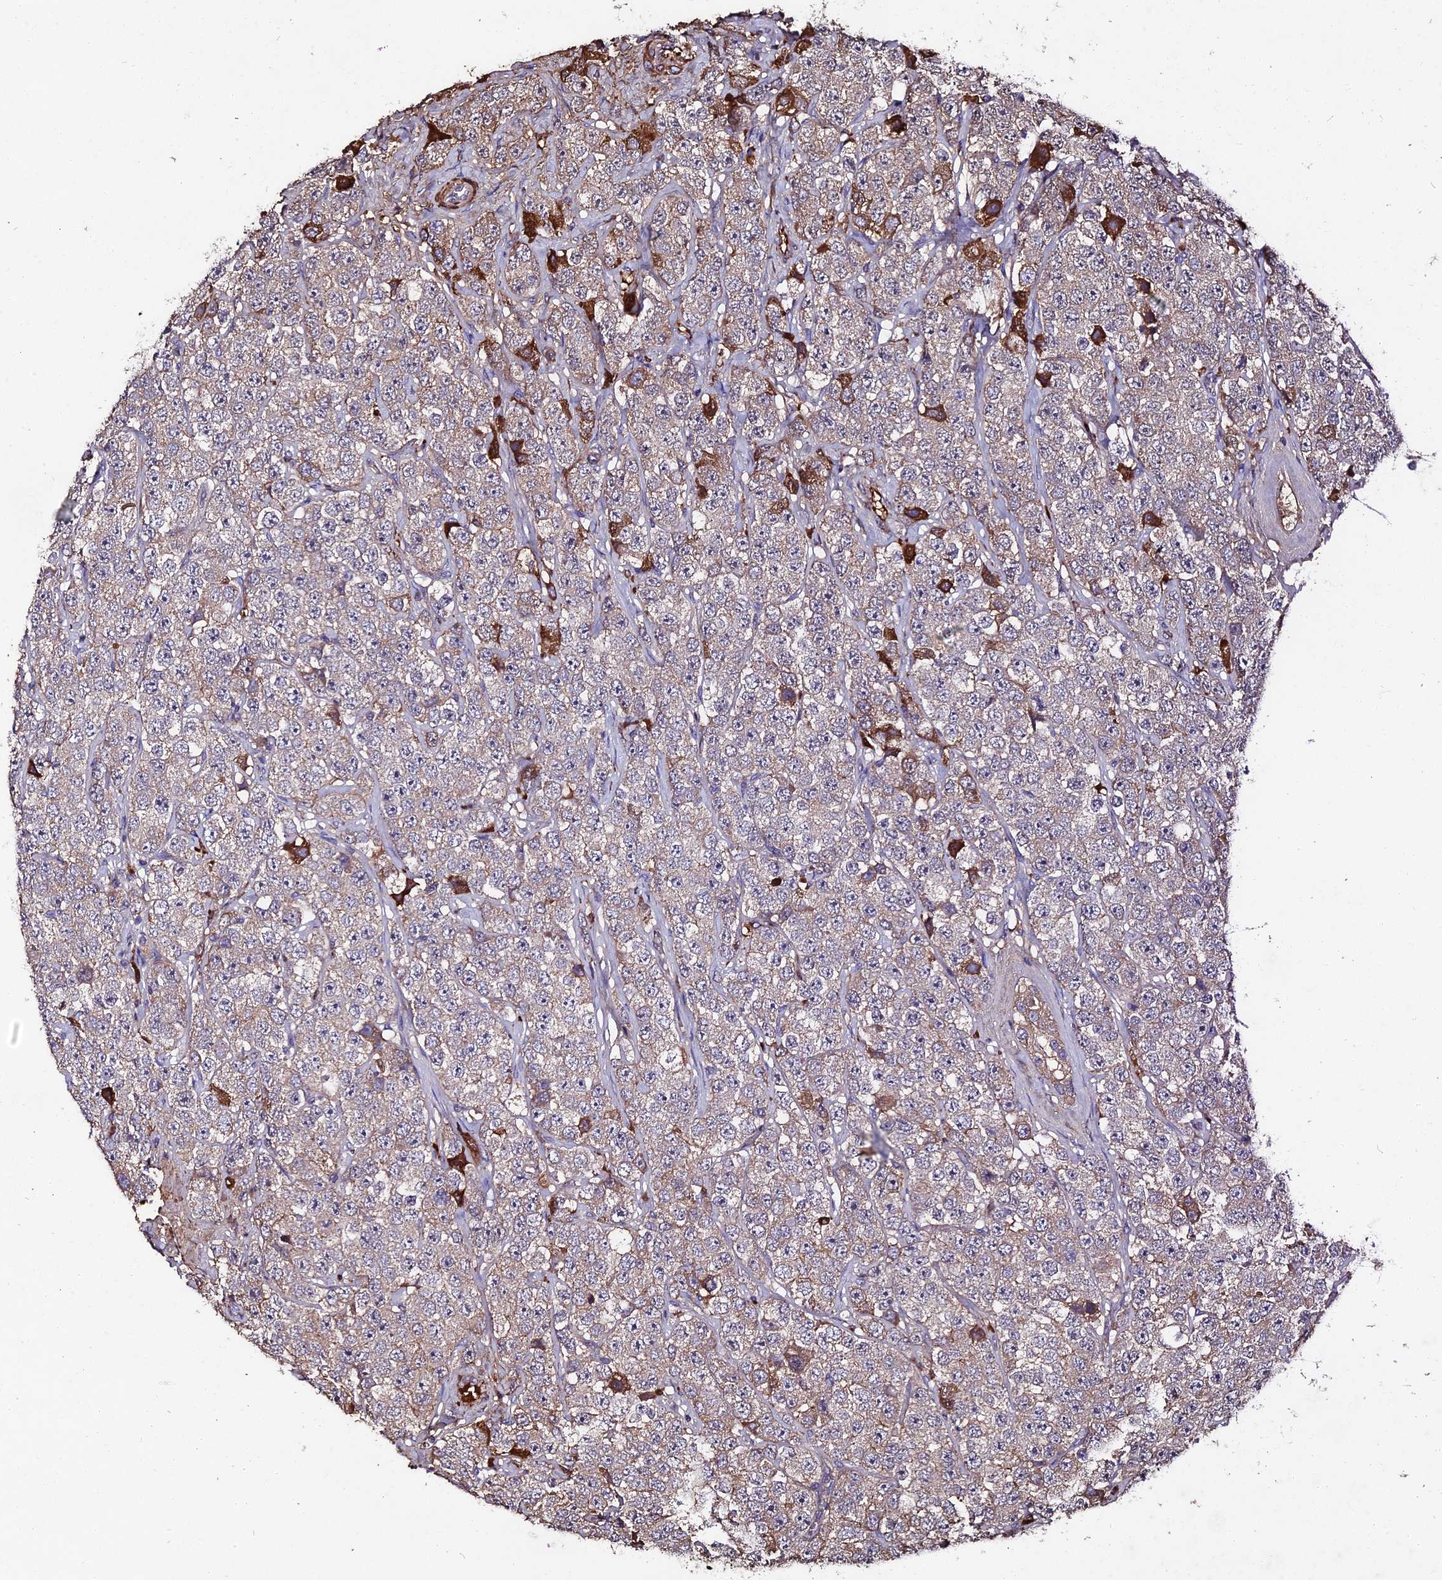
{"staining": {"intensity": "moderate", "quantity": "25%-75%", "location": "cytoplasmic/membranous"}, "tissue": "testis cancer", "cell_type": "Tumor cells", "image_type": "cancer", "snomed": [{"axis": "morphology", "description": "Seminoma, NOS"}, {"axis": "topography", "description": "Testis"}], "caption": "Protein expression analysis of human testis seminoma reveals moderate cytoplasmic/membranous expression in approximately 25%-75% of tumor cells. (brown staining indicates protein expression, while blue staining denotes nuclei).", "gene": "ERMAP", "patient": {"sex": "male", "age": 28}}